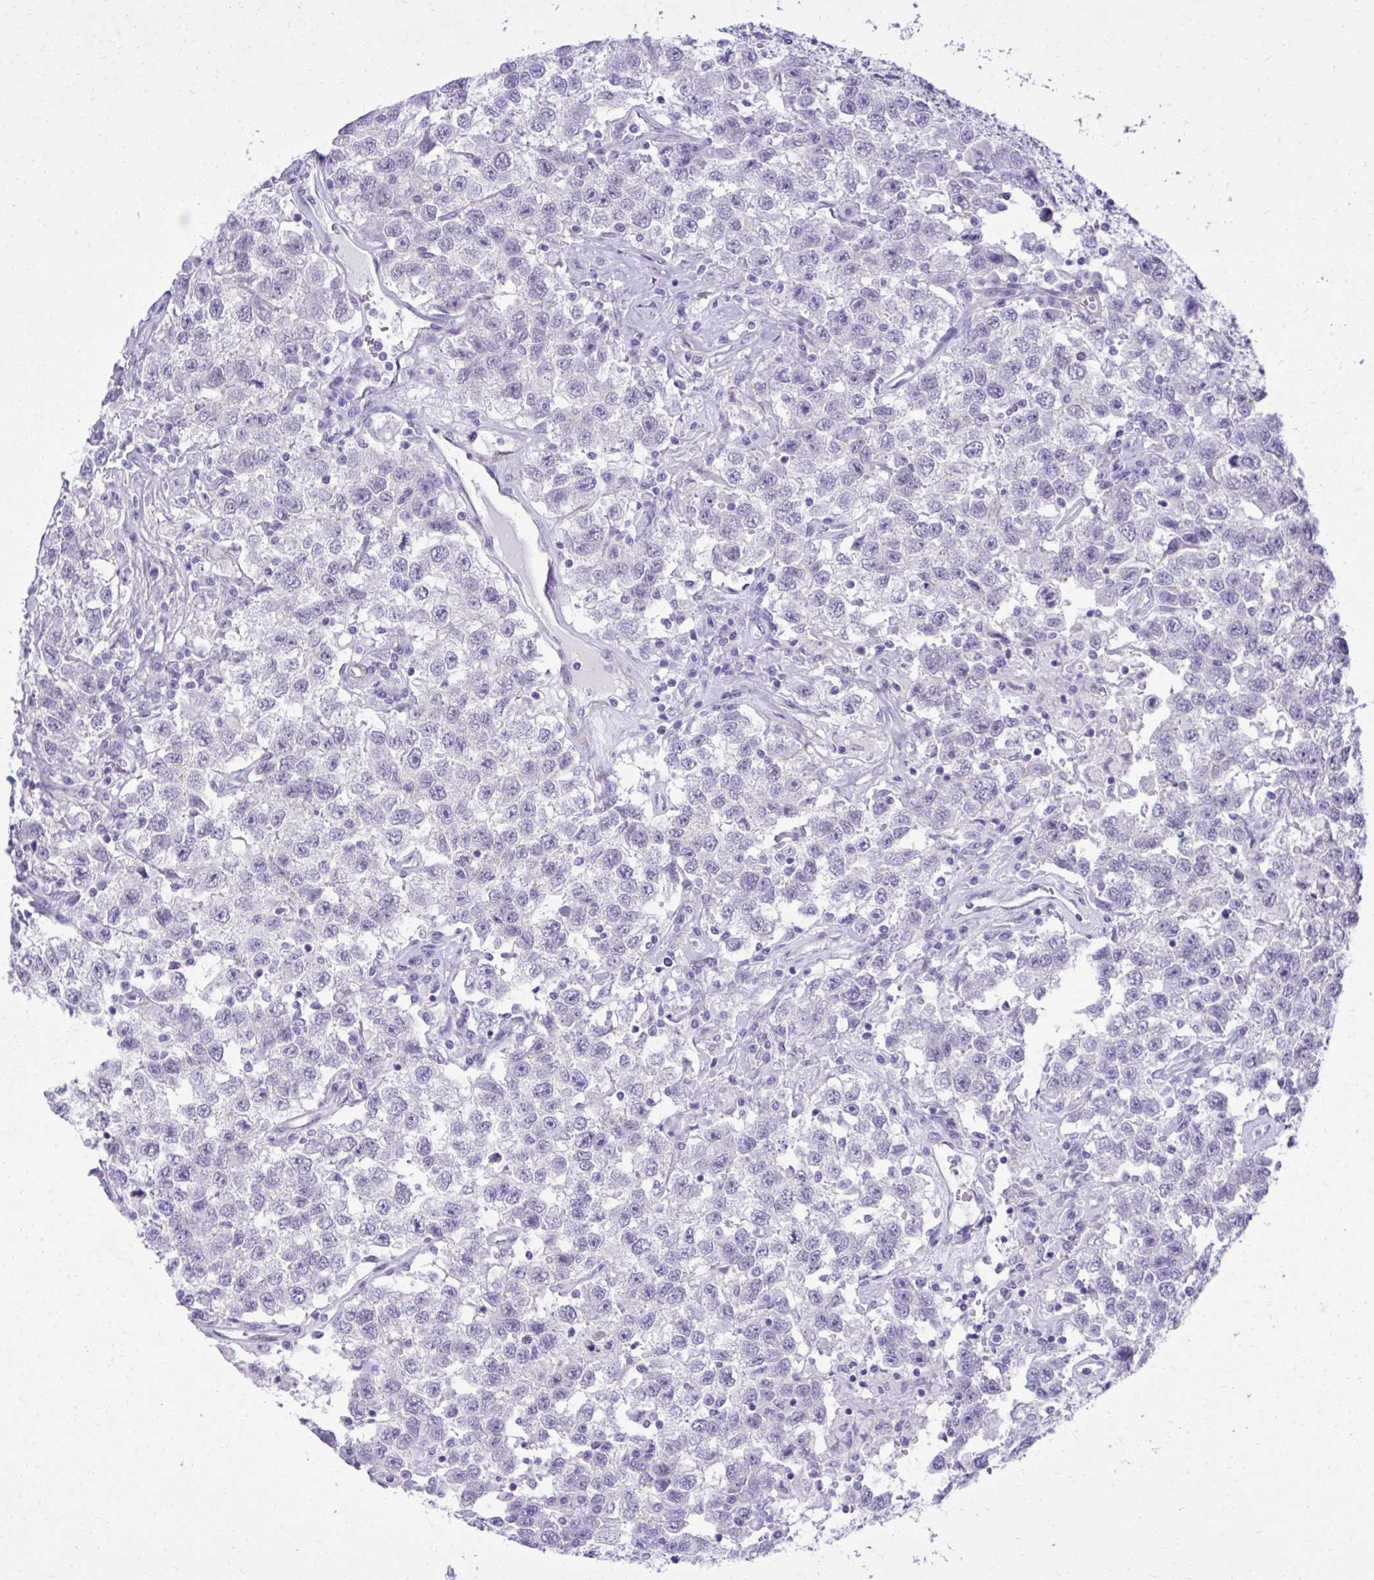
{"staining": {"intensity": "negative", "quantity": "none", "location": "none"}, "tissue": "testis cancer", "cell_type": "Tumor cells", "image_type": "cancer", "snomed": [{"axis": "morphology", "description": "Seminoma, NOS"}, {"axis": "topography", "description": "Testis"}], "caption": "Immunohistochemistry (IHC) micrograph of neoplastic tissue: testis seminoma stained with DAB exhibits no significant protein positivity in tumor cells.", "gene": "PITPNM3", "patient": {"sex": "male", "age": 41}}